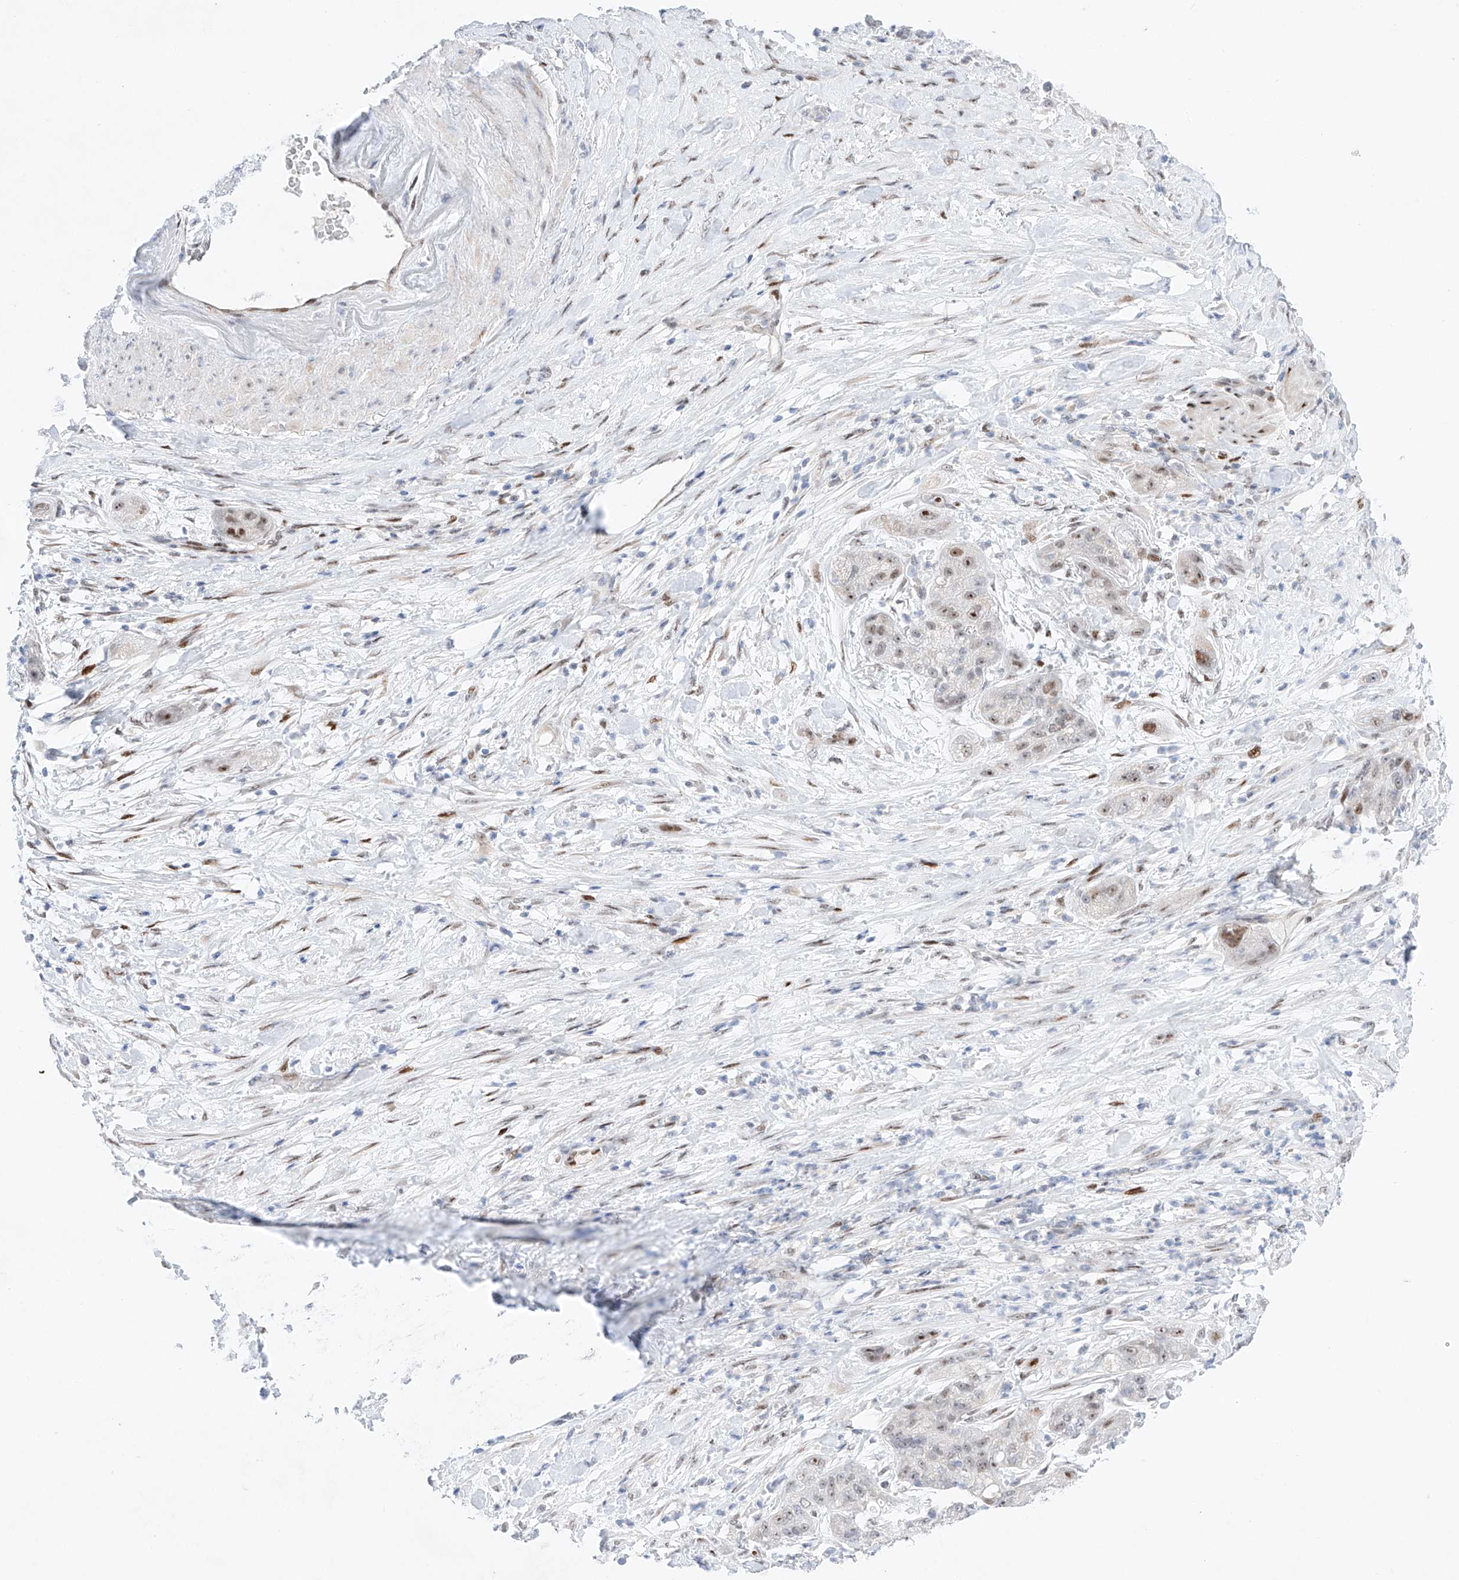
{"staining": {"intensity": "moderate", "quantity": "<25%", "location": "nuclear"}, "tissue": "pancreatic cancer", "cell_type": "Tumor cells", "image_type": "cancer", "snomed": [{"axis": "morphology", "description": "Adenocarcinoma, NOS"}, {"axis": "topography", "description": "Pancreas"}], "caption": "IHC (DAB (3,3'-diaminobenzidine)) staining of pancreatic adenocarcinoma displays moderate nuclear protein staining in approximately <25% of tumor cells. Using DAB (3,3'-diaminobenzidine) (brown) and hematoxylin (blue) stains, captured at high magnification using brightfield microscopy.", "gene": "NT5C3B", "patient": {"sex": "female", "age": 78}}